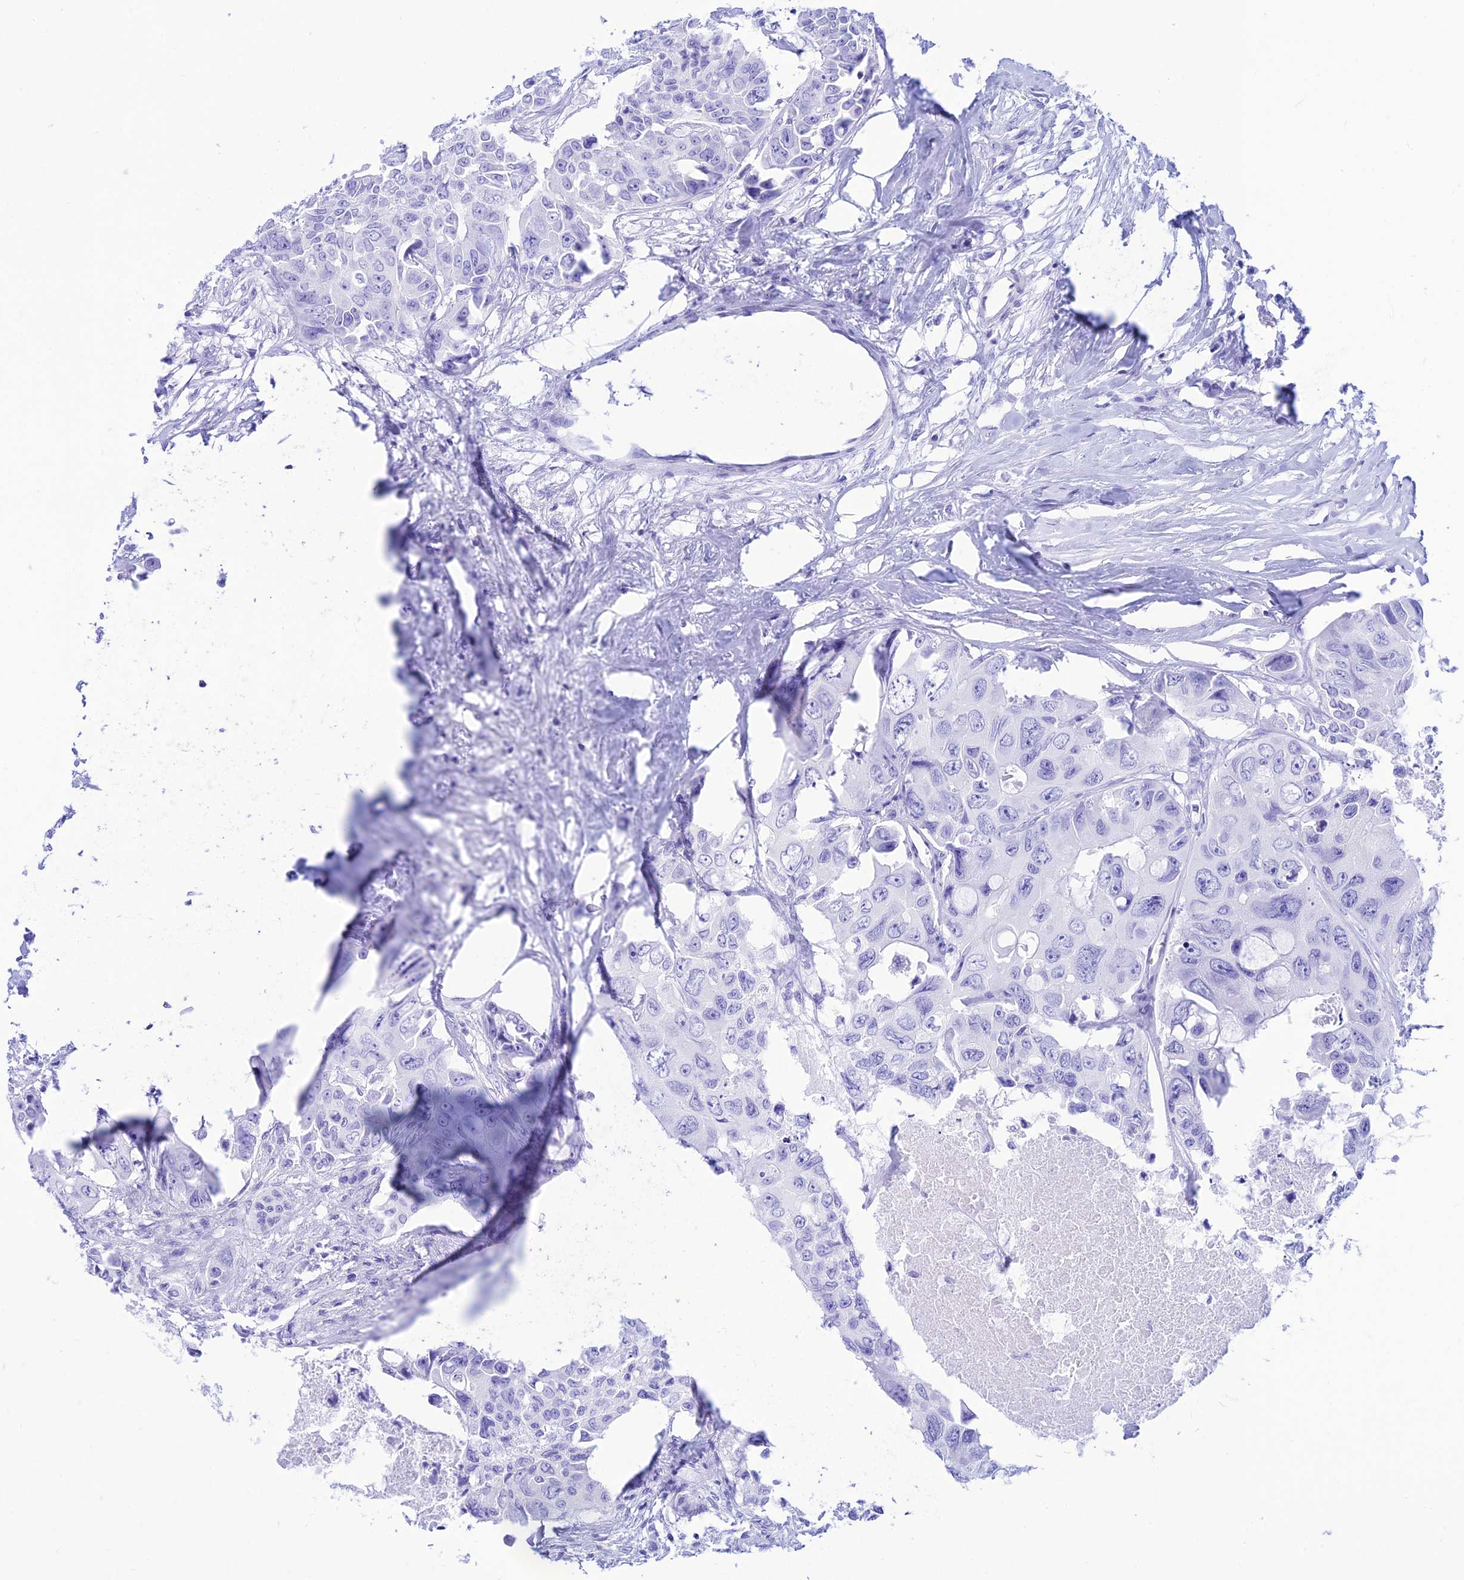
{"staining": {"intensity": "negative", "quantity": "none", "location": "none"}, "tissue": "colorectal cancer", "cell_type": "Tumor cells", "image_type": "cancer", "snomed": [{"axis": "morphology", "description": "Adenocarcinoma, NOS"}, {"axis": "topography", "description": "Rectum"}], "caption": "Tumor cells show no significant protein staining in adenocarcinoma (colorectal). (DAB (3,3'-diaminobenzidine) immunohistochemistry, high magnification).", "gene": "PRNP", "patient": {"sex": "male", "age": 87}}